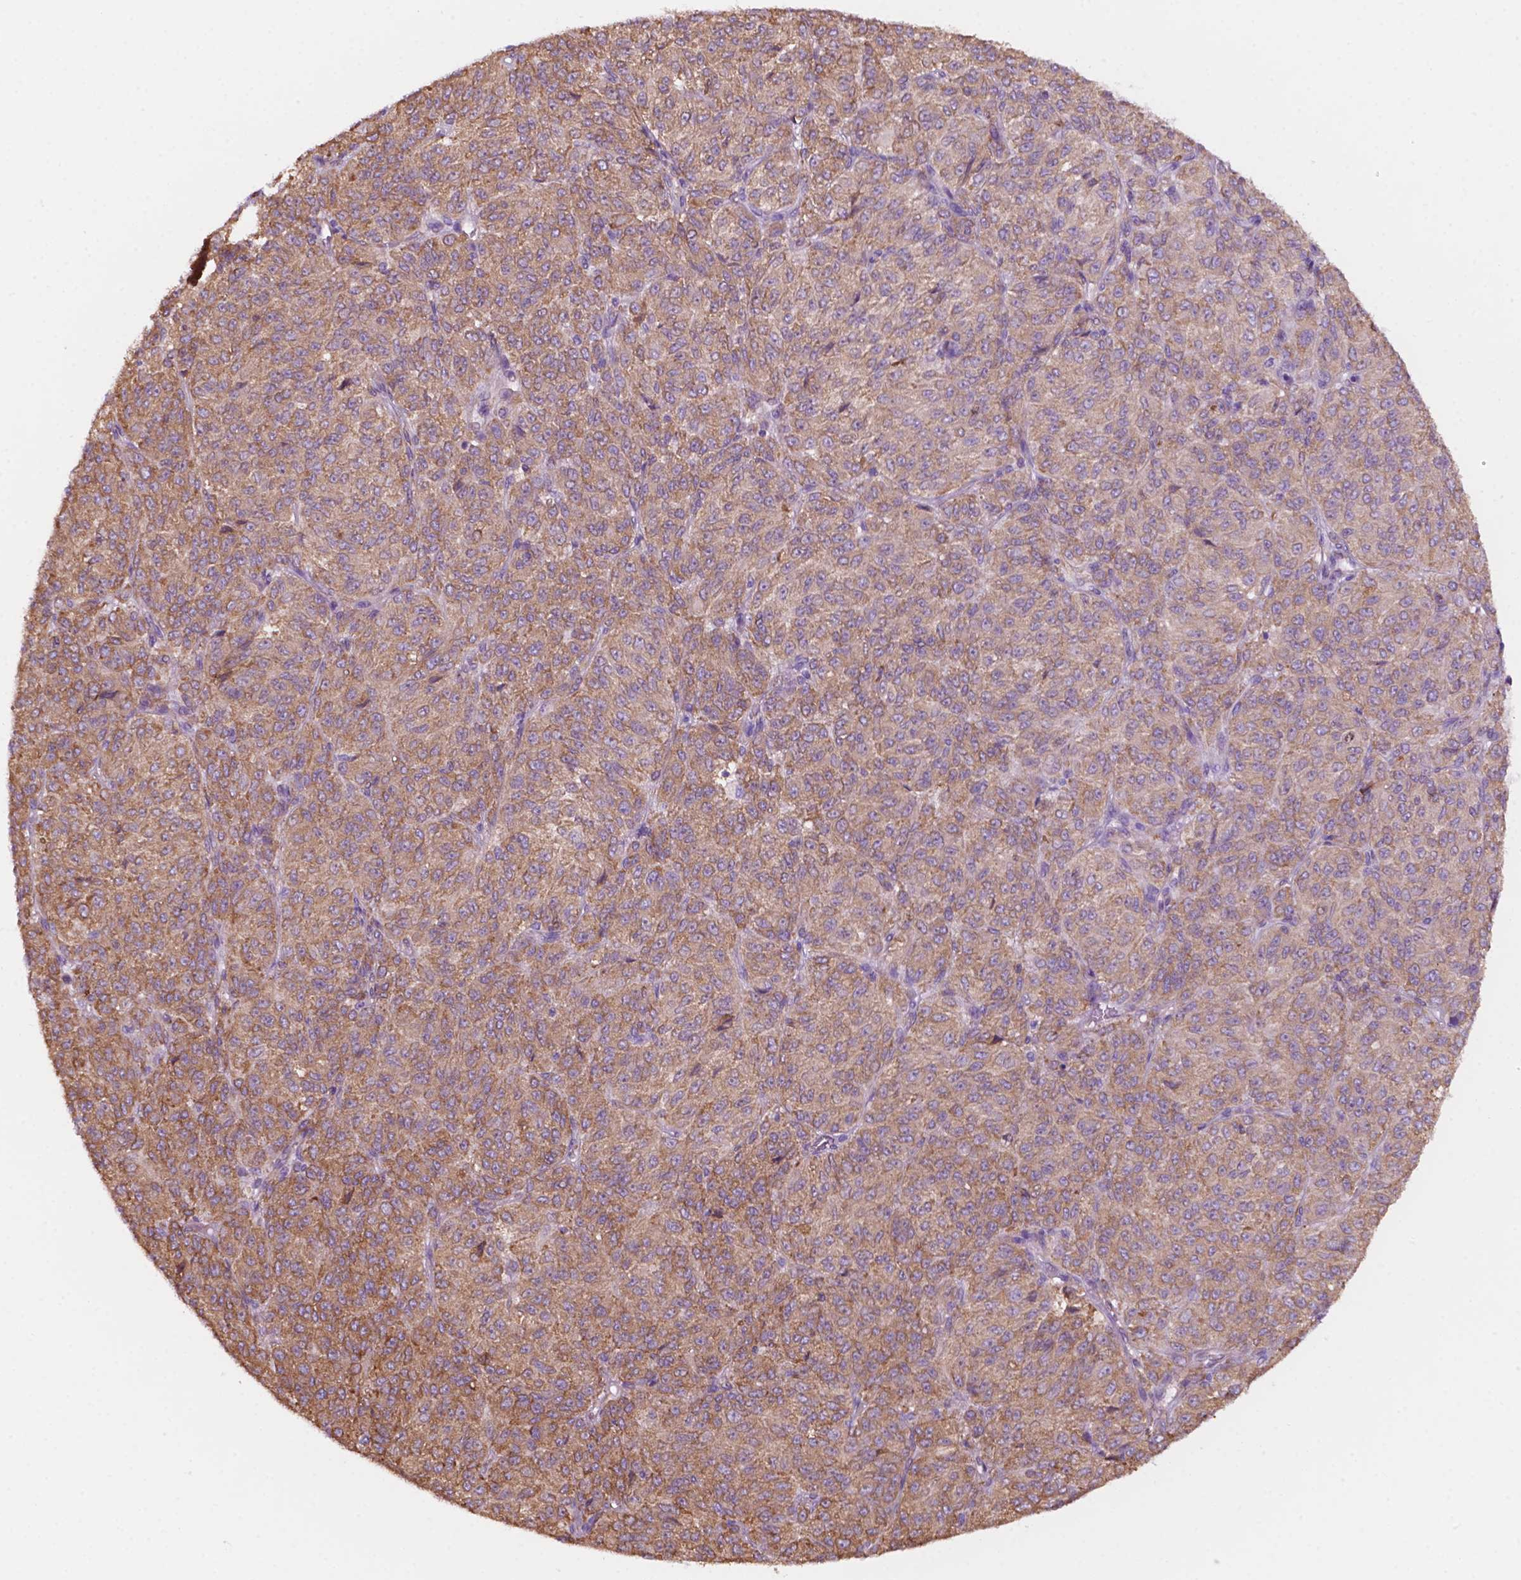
{"staining": {"intensity": "moderate", "quantity": ">75%", "location": "cytoplasmic/membranous"}, "tissue": "melanoma", "cell_type": "Tumor cells", "image_type": "cancer", "snomed": [{"axis": "morphology", "description": "Malignant melanoma, Metastatic site"}, {"axis": "topography", "description": "Brain"}], "caption": "Immunohistochemical staining of human melanoma reveals moderate cytoplasmic/membranous protein positivity in about >75% of tumor cells.", "gene": "RPL29", "patient": {"sex": "female", "age": 56}}